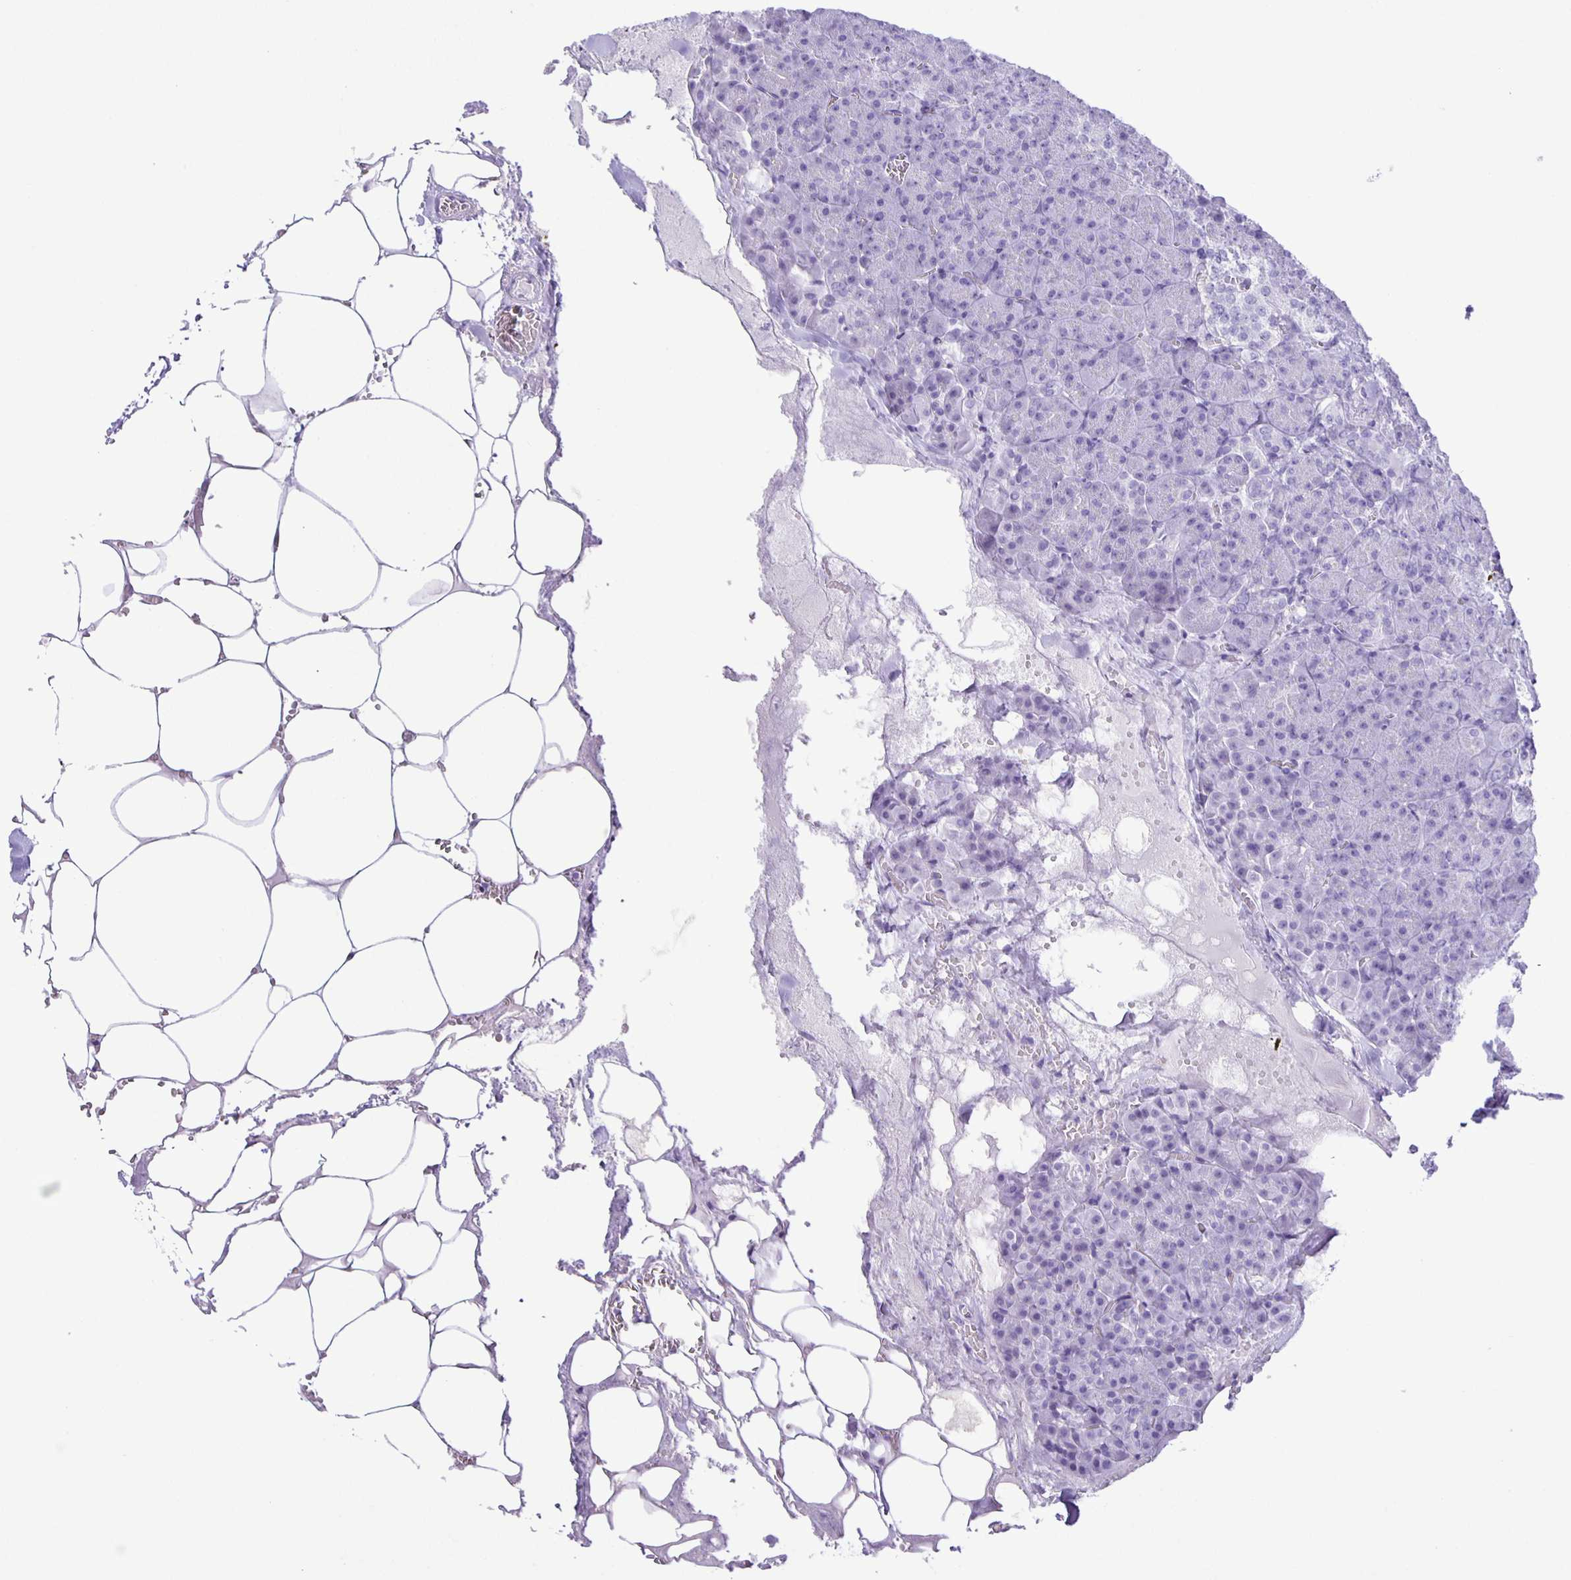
{"staining": {"intensity": "negative", "quantity": "none", "location": "none"}, "tissue": "pancreas", "cell_type": "Exocrine glandular cells", "image_type": "normal", "snomed": [{"axis": "morphology", "description": "Normal tissue, NOS"}, {"axis": "topography", "description": "Pancreas"}], "caption": "Exocrine glandular cells show no significant positivity in normal pancreas. (Stains: DAB immunohistochemistry (IHC) with hematoxylin counter stain, Microscopy: brightfield microscopy at high magnification).", "gene": "EZHIP", "patient": {"sex": "female", "age": 74}}